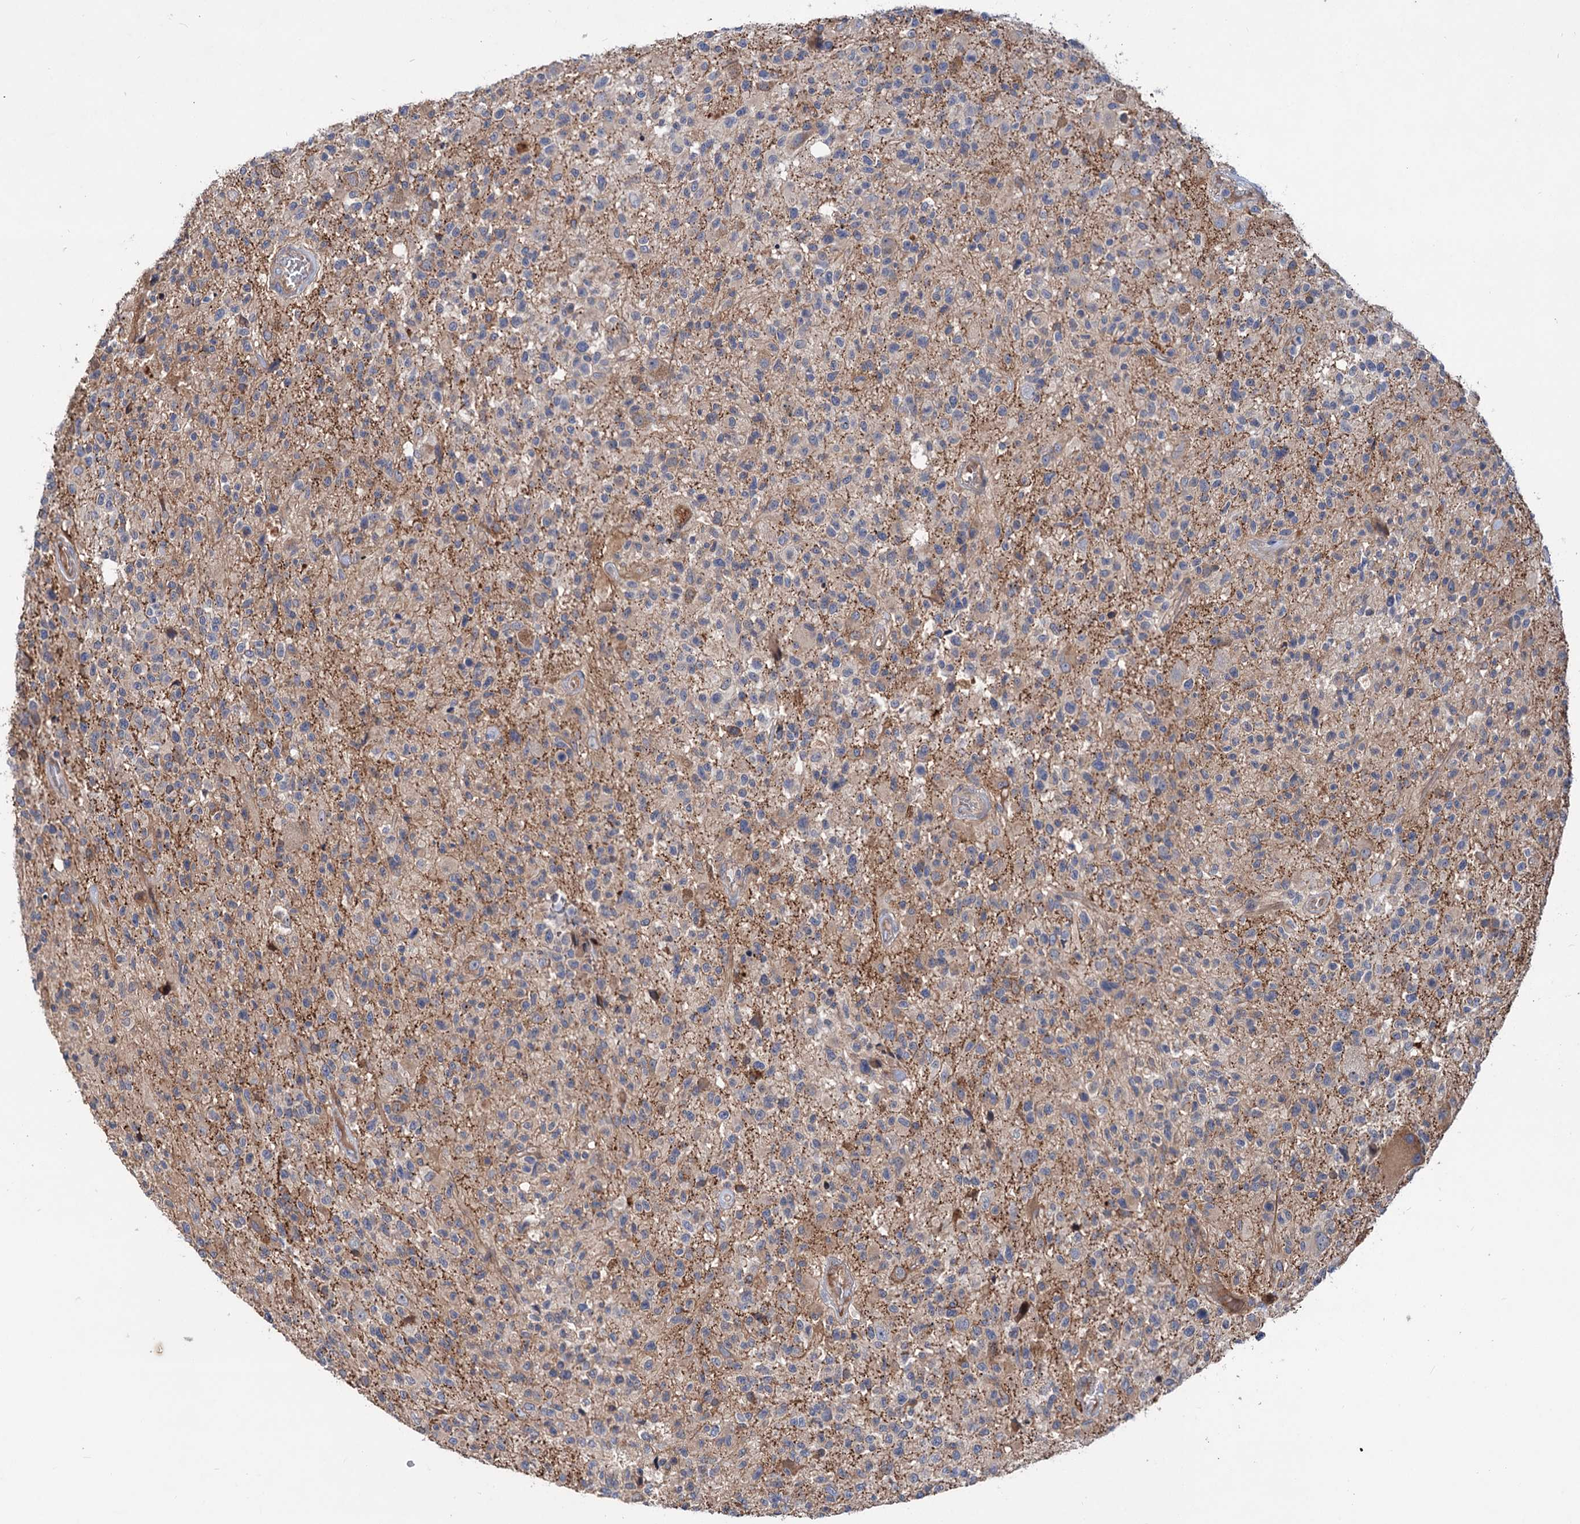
{"staining": {"intensity": "weak", "quantity": "<25%", "location": "cytoplasmic/membranous"}, "tissue": "glioma", "cell_type": "Tumor cells", "image_type": "cancer", "snomed": [{"axis": "morphology", "description": "Glioma, malignant, High grade"}, {"axis": "morphology", "description": "Glioblastoma, NOS"}, {"axis": "topography", "description": "Brain"}], "caption": "DAB immunohistochemical staining of glioblastoma displays no significant positivity in tumor cells.", "gene": "PTDSS2", "patient": {"sex": "male", "age": 60}}